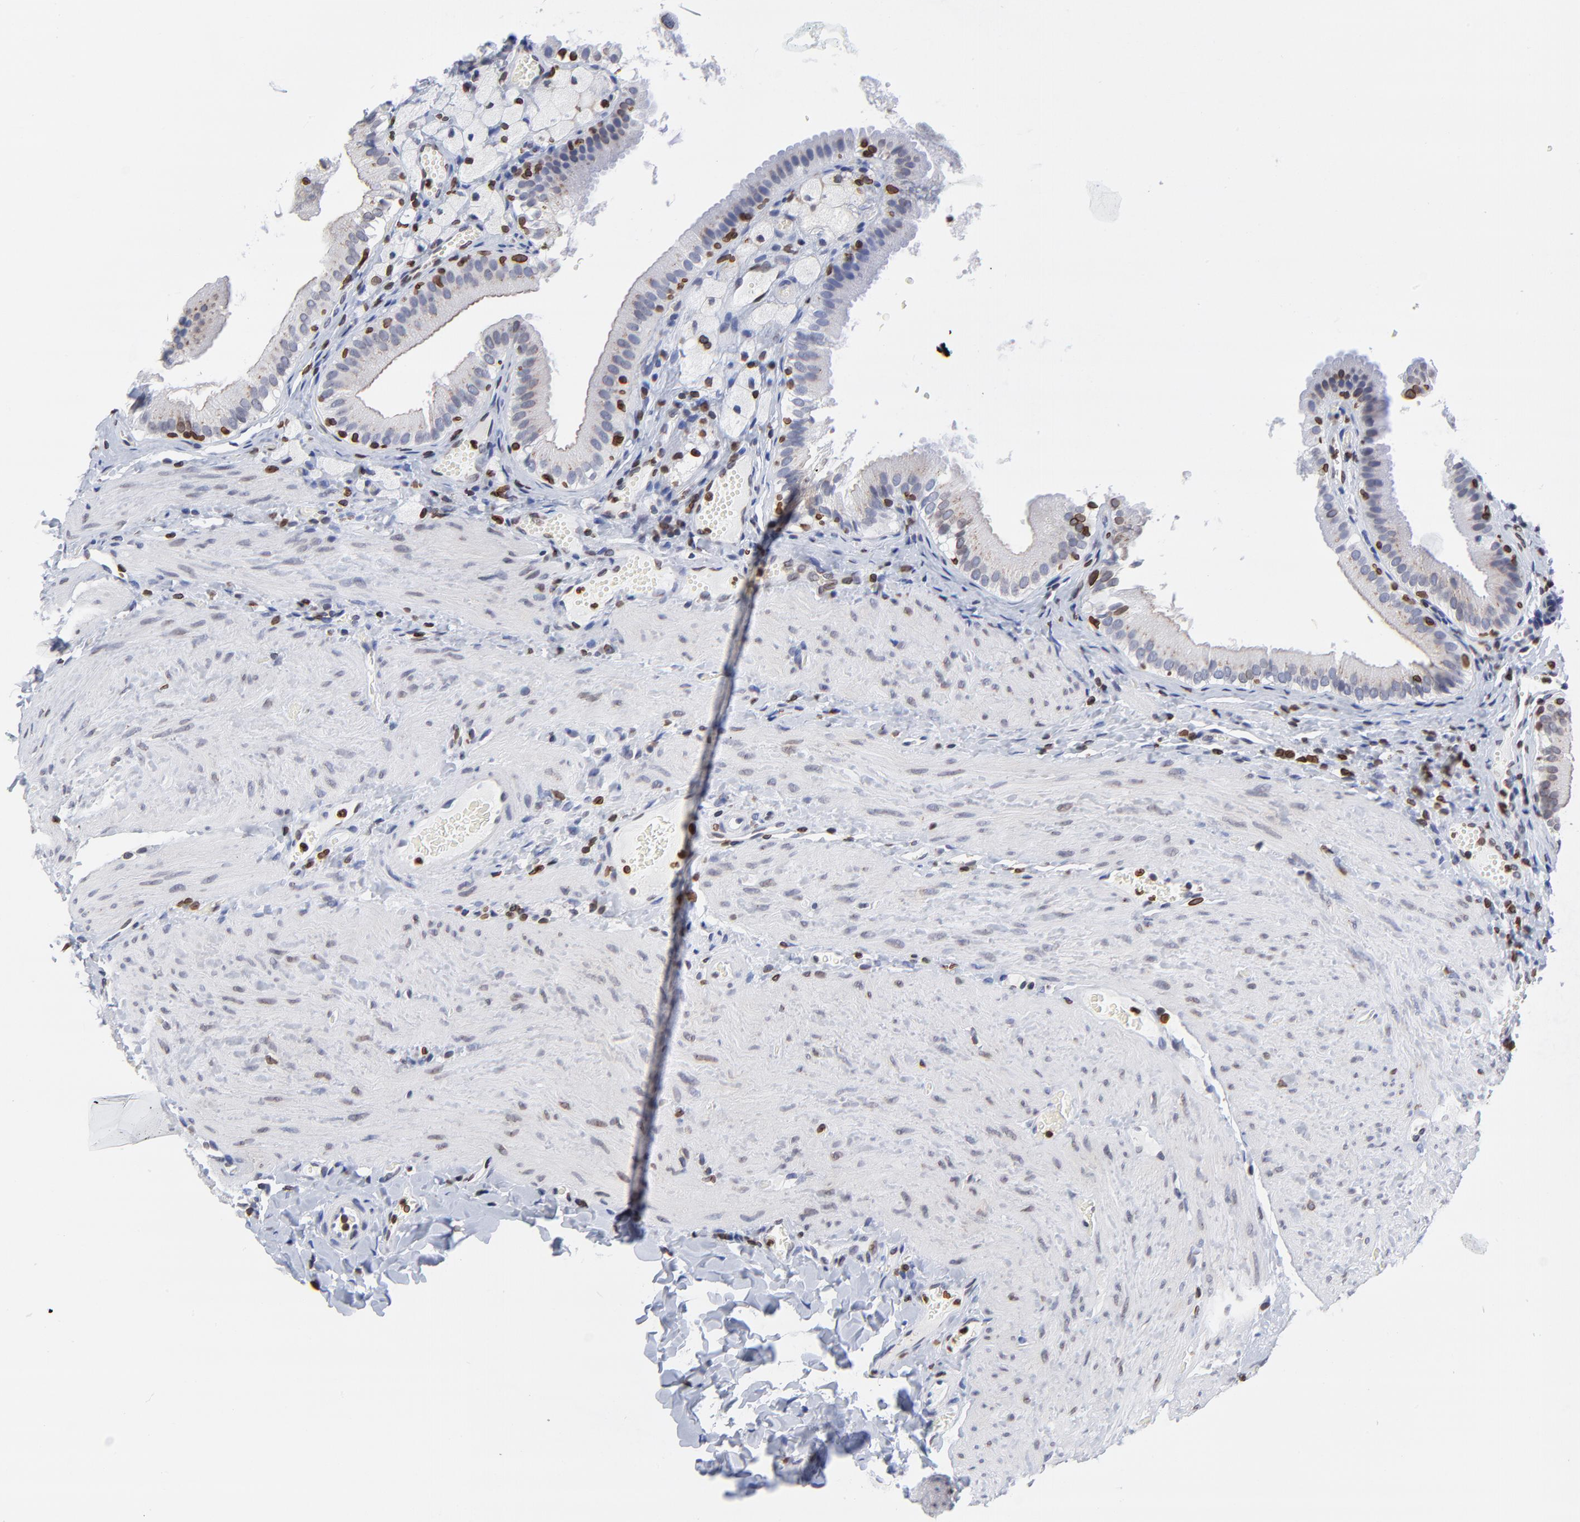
{"staining": {"intensity": "negative", "quantity": "none", "location": "none"}, "tissue": "gallbladder", "cell_type": "Glandular cells", "image_type": "normal", "snomed": [{"axis": "morphology", "description": "Normal tissue, NOS"}, {"axis": "topography", "description": "Gallbladder"}], "caption": "Immunohistochemistry (IHC) micrograph of normal gallbladder stained for a protein (brown), which shows no expression in glandular cells. The staining is performed using DAB brown chromogen with nuclei counter-stained in using hematoxylin.", "gene": "THAP7", "patient": {"sex": "female", "age": 24}}